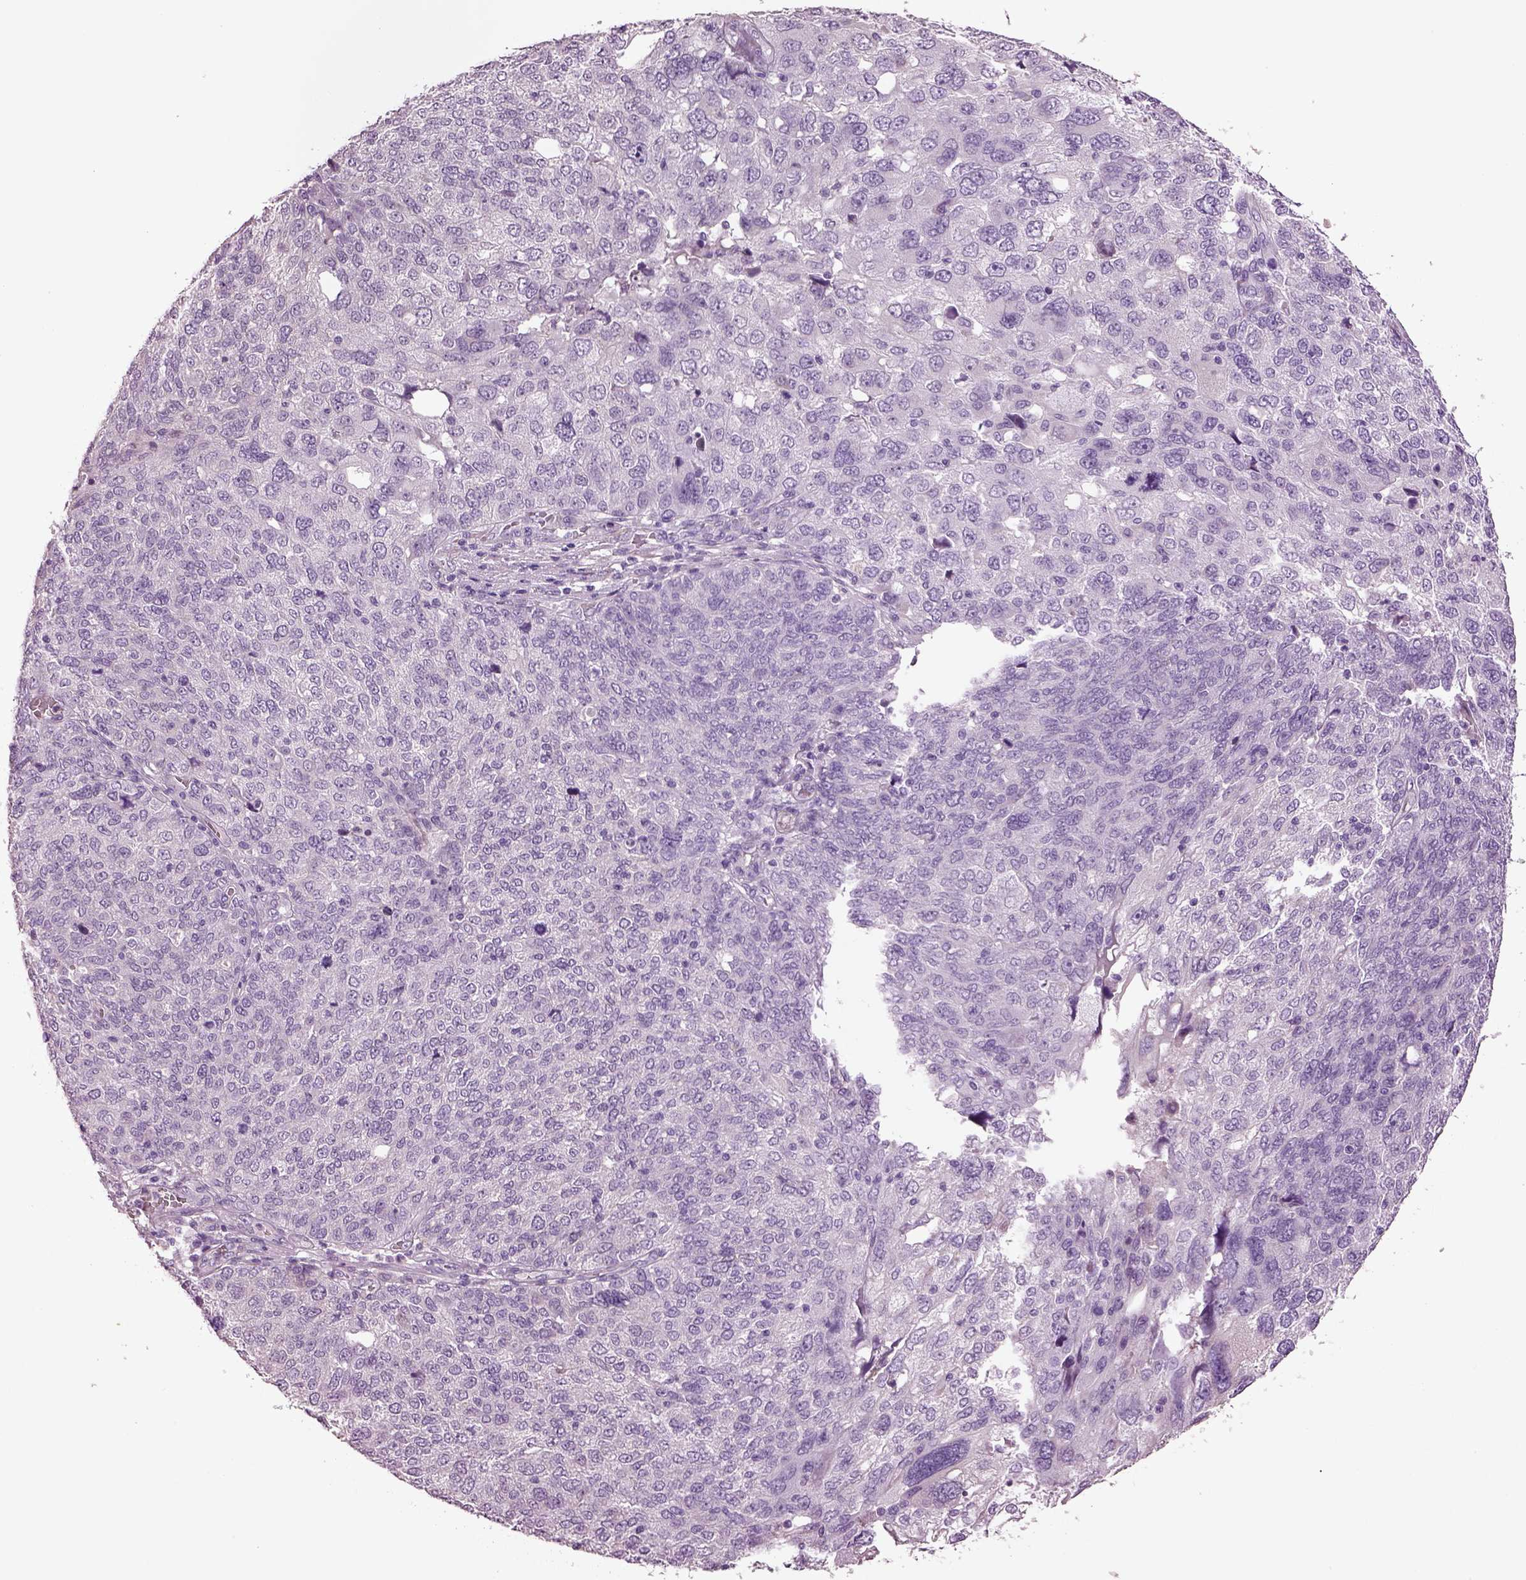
{"staining": {"intensity": "negative", "quantity": "none", "location": "none"}, "tissue": "ovarian cancer", "cell_type": "Tumor cells", "image_type": "cancer", "snomed": [{"axis": "morphology", "description": "Carcinoma, endometroid"}, {"axis": "topography", "description": "Ovary"}], "caption": "Immunohistochemistry (IHC) histopathology image of human ovarian cancer stained for a protein (brown), which reveals no staining in tumor cells.", "gene": "GUCA1A", "patient": {"sex": "female", "age": 58}}